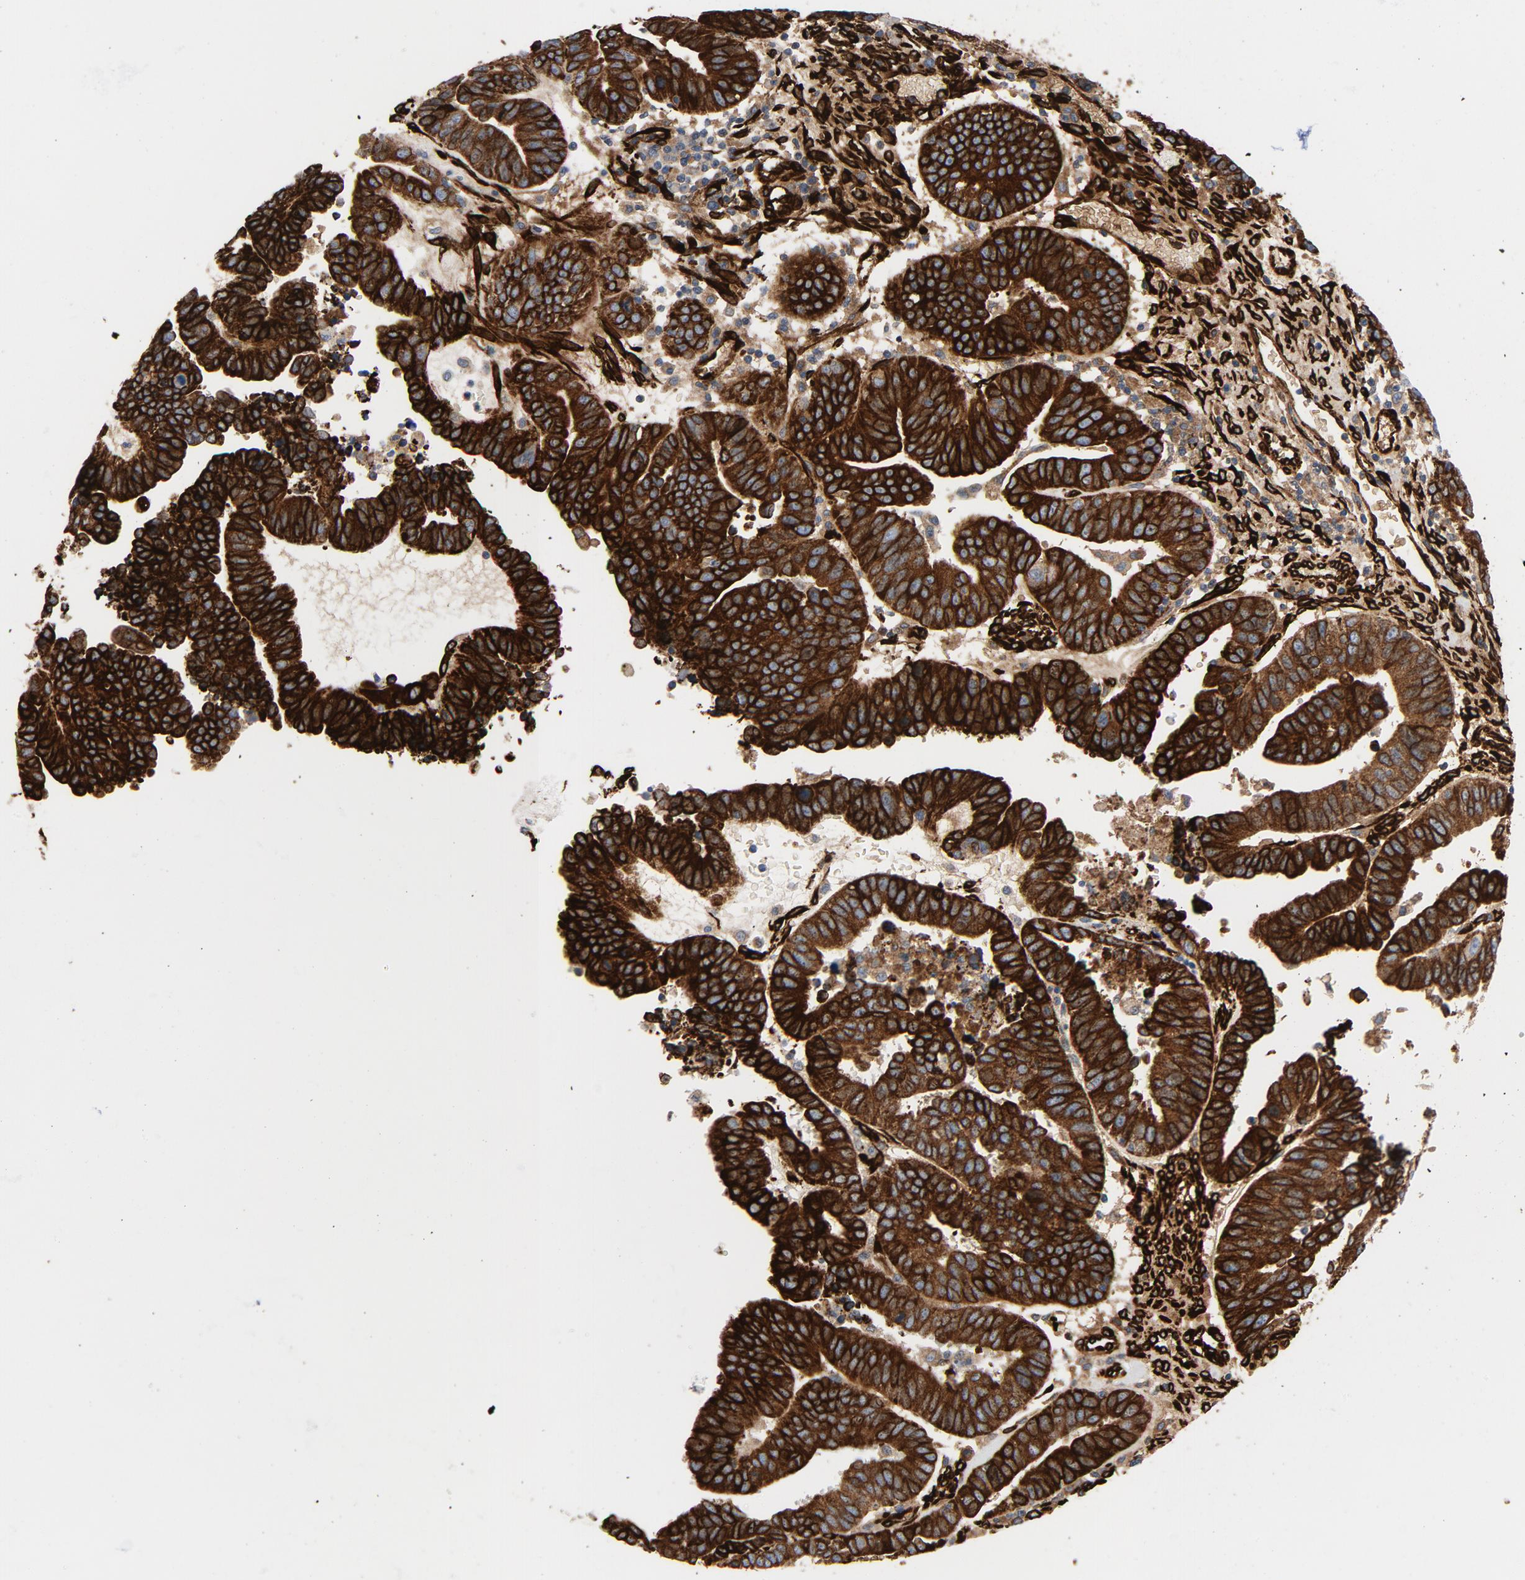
{"staining": {"intensity": "strong", "quantity": ">75%", "location": "cytoplasmic/membranous"}, "tissue": "ovarian cancer", "cell_type": "Tumor cells", "image_type": "cancer", "snomed": [{"axis": "morphology", "description": "Cystadenocarcinoma, serous, NOS"}, {"axis": "topography", "description": "Ovary"}], "caption": "IHC micrograph of neoplastic tissue: ovarian serous cystadenocarcinoma stained using immunohistochemistry demonstrates high levels of strong protein expression localized specifically in the cytoplasmic/membranous of tumor cells, appearing as a cytoplasmic/membranous brown color.", "gene": "SERPINH1", "patient": {"sex": "female", "age": 54}}